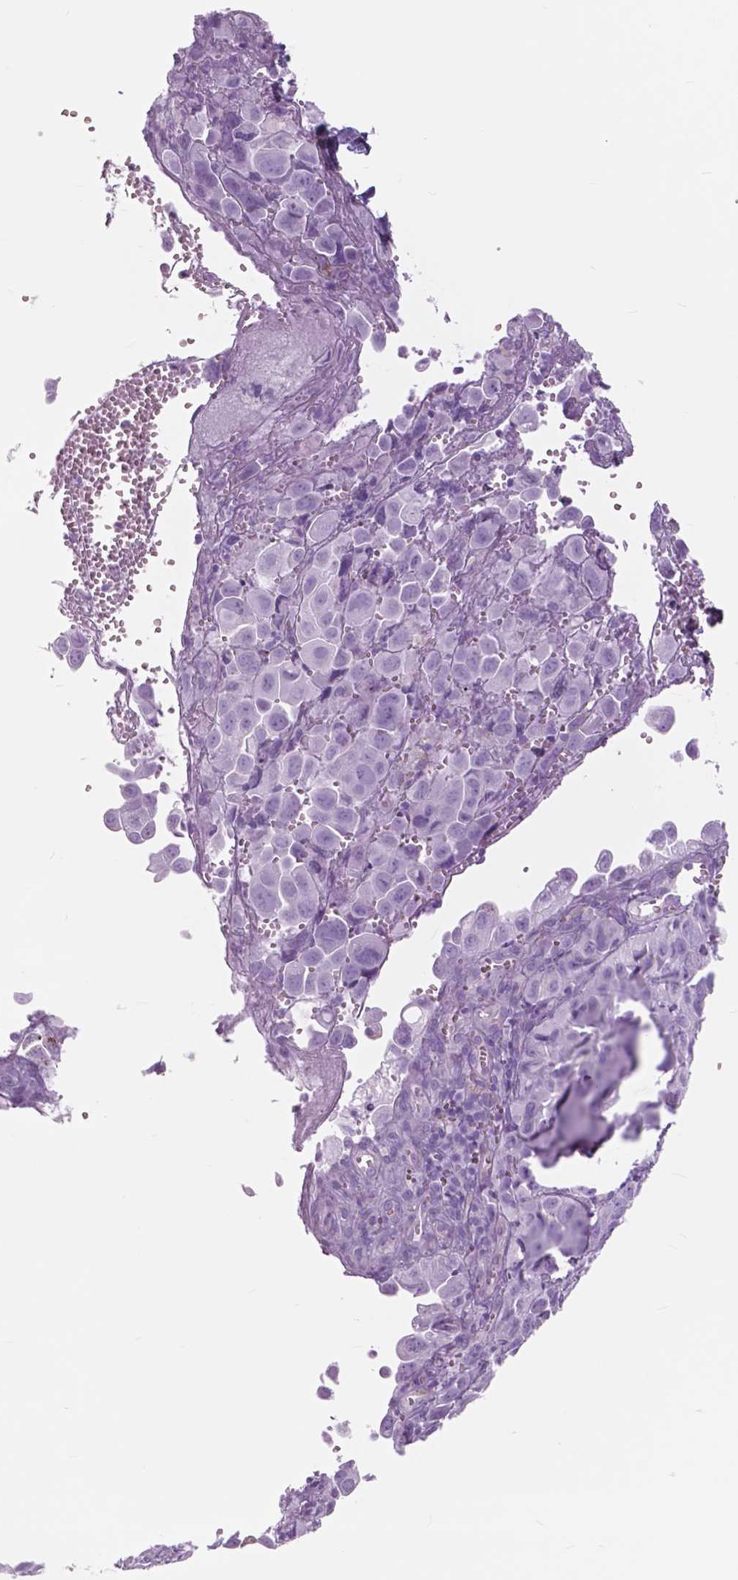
{"staining": {"intensity": "negative", "quantity": "none", "location": "none"}, "tissue": "cervical cancer", "cell_type": "Tumor cells", "image_type": "cancer", "snomed": [{"axis": "morphology", "description": "Squamous cell carcinoma, NOS"}, {"axis": "topography", "description": "Cervix"}], "caption": "Tumor cells show no significant protein staining in cervical cancer (squamous cell carcinoma). (DAB (3,3'-diaminobenzidine) immunohistochemistry, high magnification).", "gene": "FXYD2", "patient": {"sex": "female", "age": 55}}